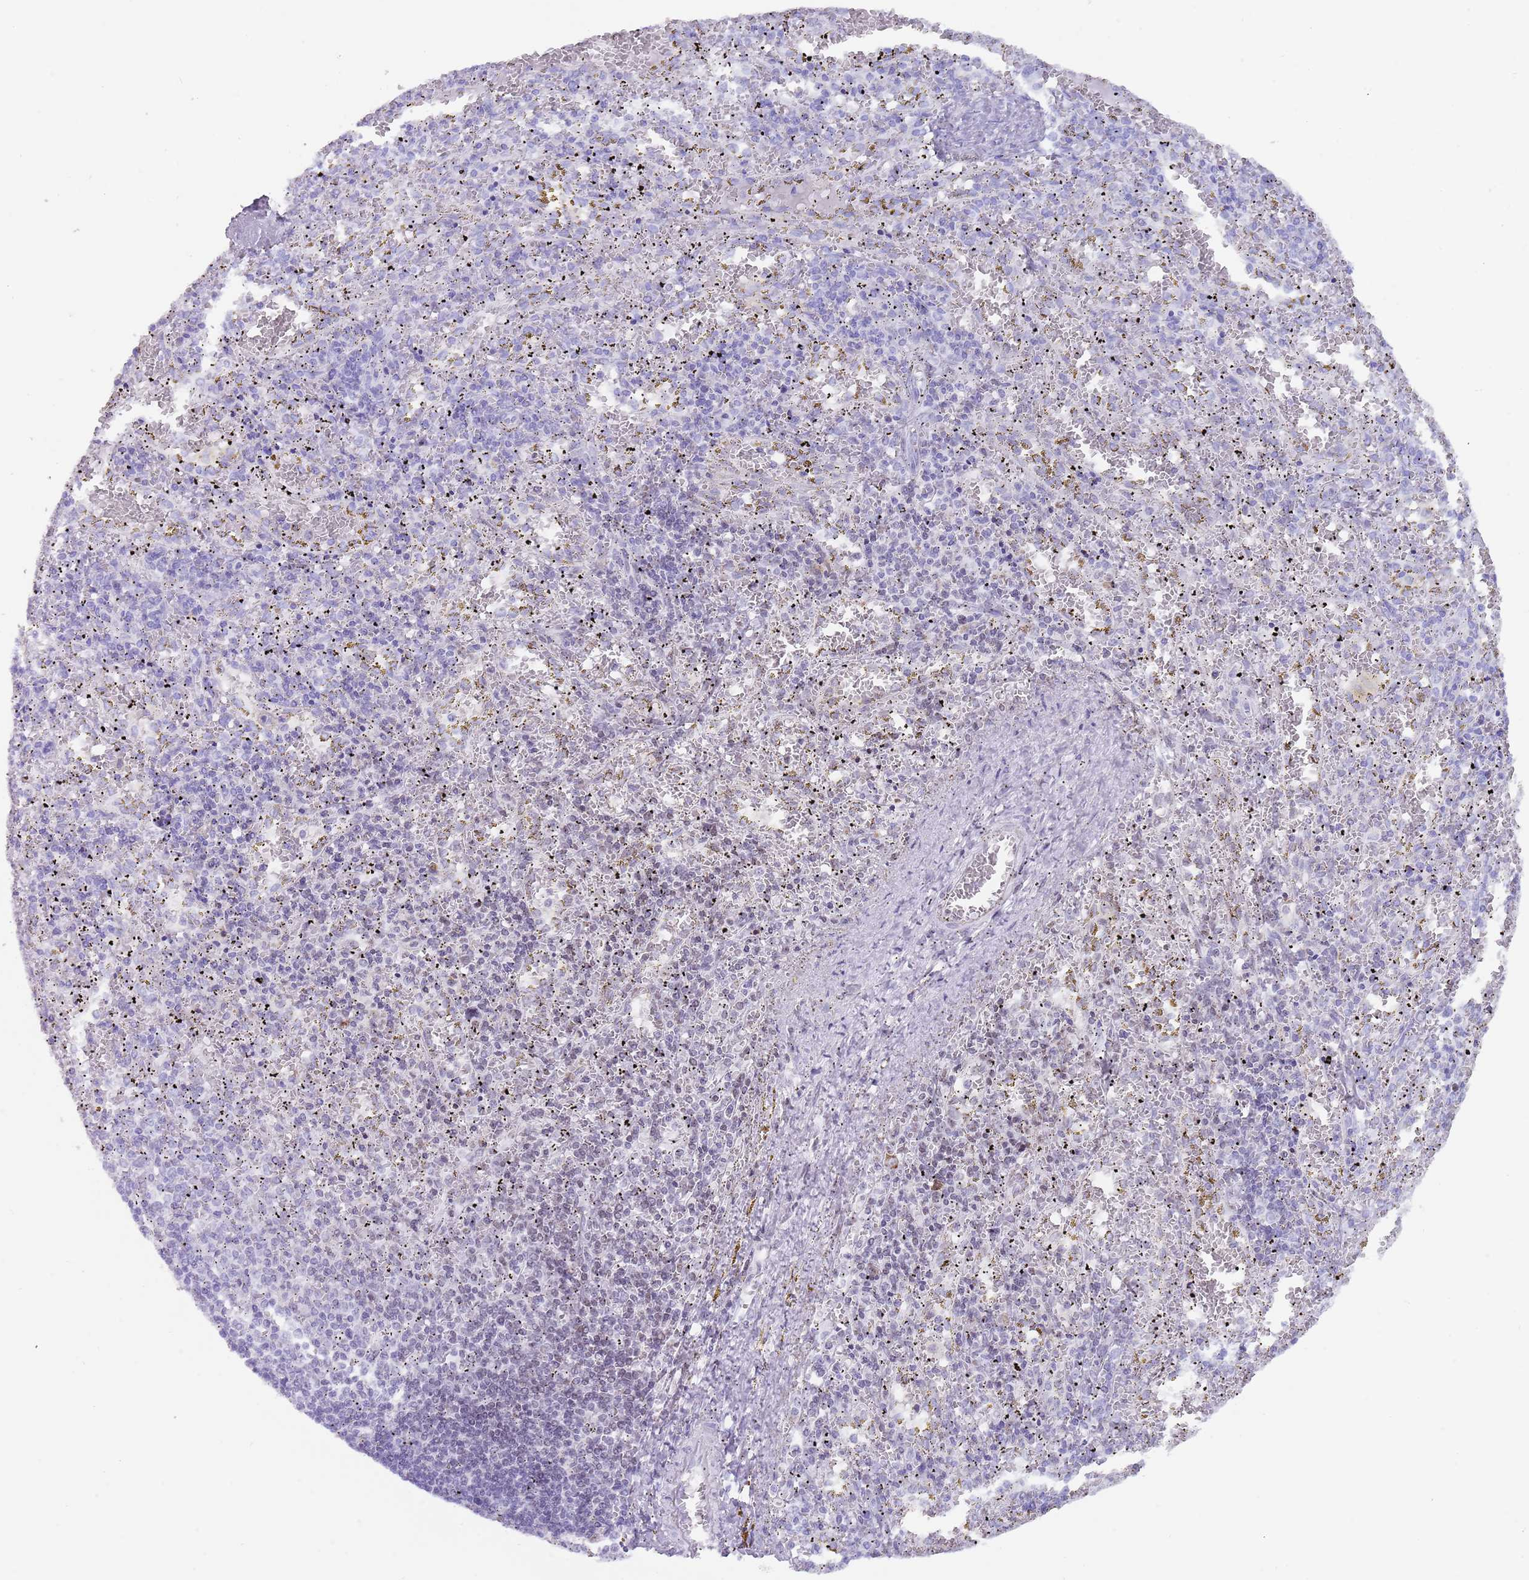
{"staining": {"intensity": "weak", "quantity": "25%-75%", "location": "nuclear"}, "tissue": "spleen", "cell_type": "Cells in red pulp", "image_type": "normal", "snomed": [{"axis": "morphology", "description": "Normal tissue, NOS"}, {"axis": "topography", "description": "Spleen"}], "caption": "Protein expression analysis of unremarkable human spleen reveals weak nuclear positivity in approximately 25%-75% of cells in red pulp.", "gene": "ENSG00000285547", "patient": {"sex": "male", "age": 11}}